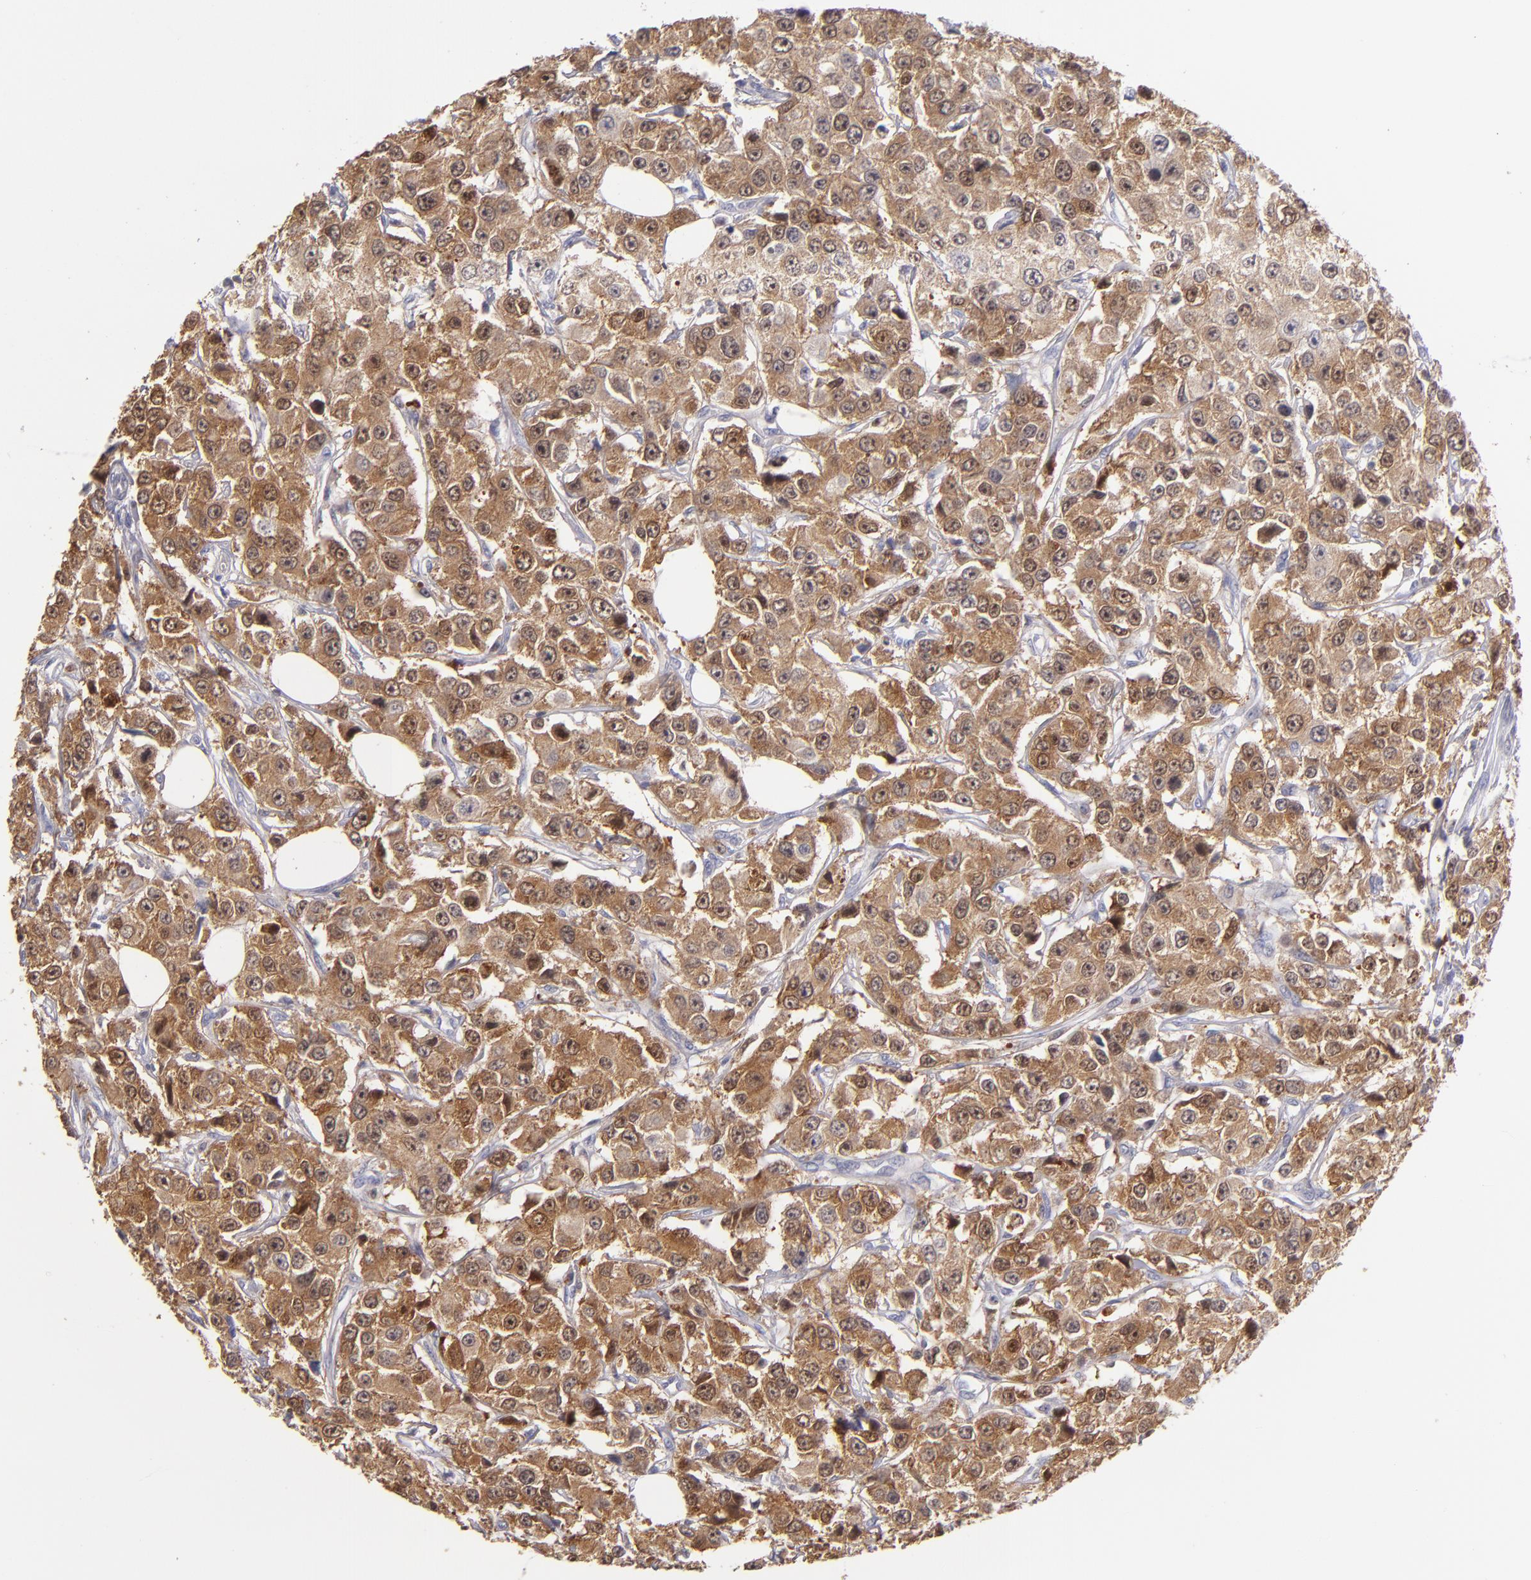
{"staining": {"intensity": "strong", "quantity": ">75%", "location": "cytoplasmic/membranous"}, "tissue": "breast cancer", "cell_type": "Tumor cells", "image_type": "cancer", "snomed": [{"axis": "morphology", "description": "Duct carcinoma"}, {"axis": "topography", "description": "Breast"}], "caption": "Protein analysis of breast infiltrating ductal carcinoma tissue exhibits strong cytoplasmic/membranous expression in about >75% of tumor cells.", "gene": "PRKCD", "patient": {"sex": "female", "age": 58}}